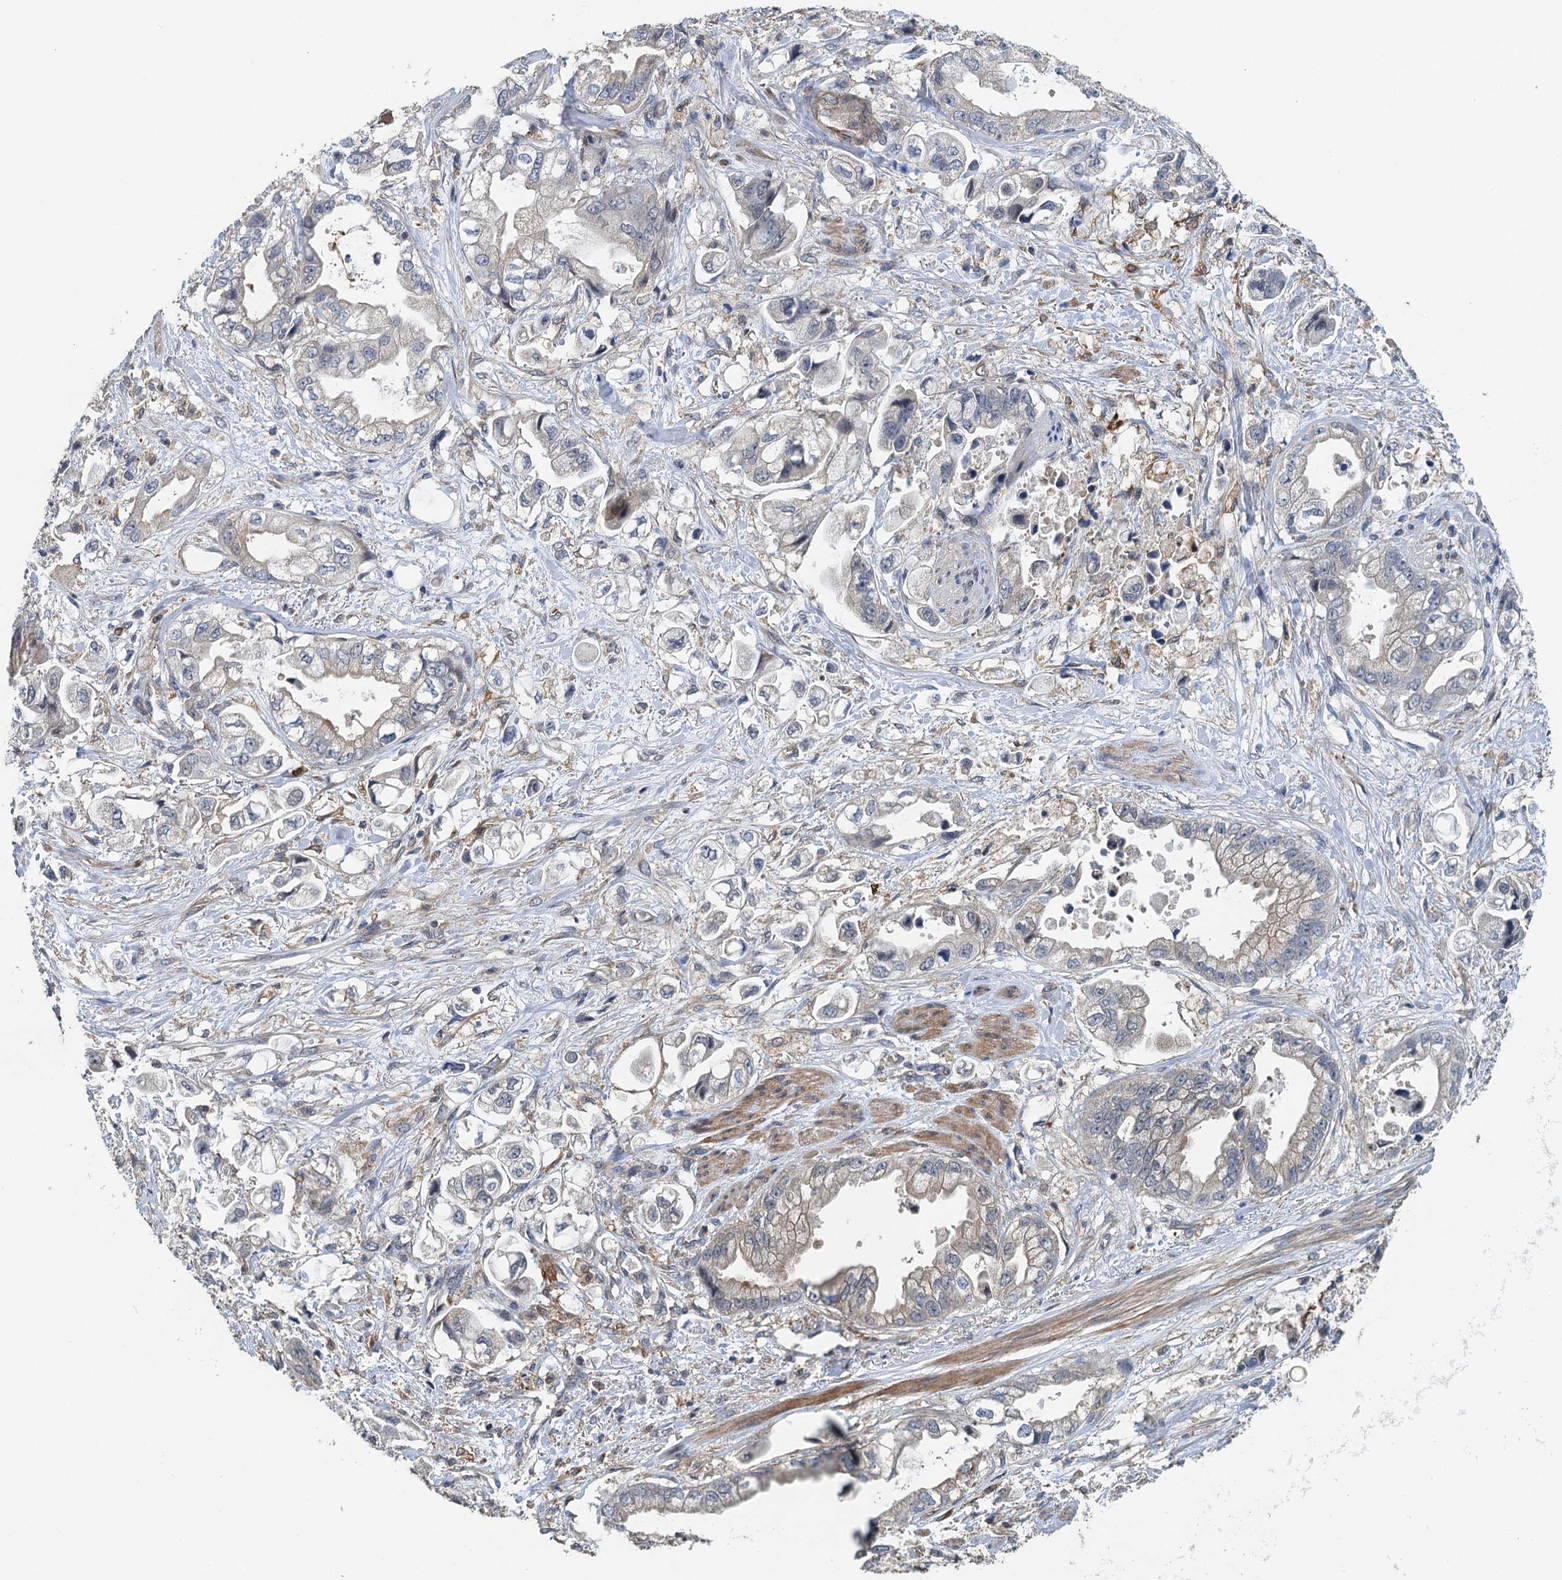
{"staining": {"intensity": "weak", "quantity": "25%-75%", "location": "cytoplasmic/membranous"}, "tissue": "stomach cancer", "cell_type": "Tumor cells", "image_type": "cancer", "snomed": [{"axis": "morphology", "description": "Adenocarcinoma, NOS"}, {"axis": "topography", "description": "Stomach"}], "caption": "High-magnification brightfield microscopy of stomach adenocarcinoma stained with DAB (brown) and counterstained with hematoxylin (blue). tumor cells exhibit weak cytoplasmic/membranous expression is present in about25%-75% of cells.", "gene": "RSAD2", "patient": {"sex": "male", "age": 62}}